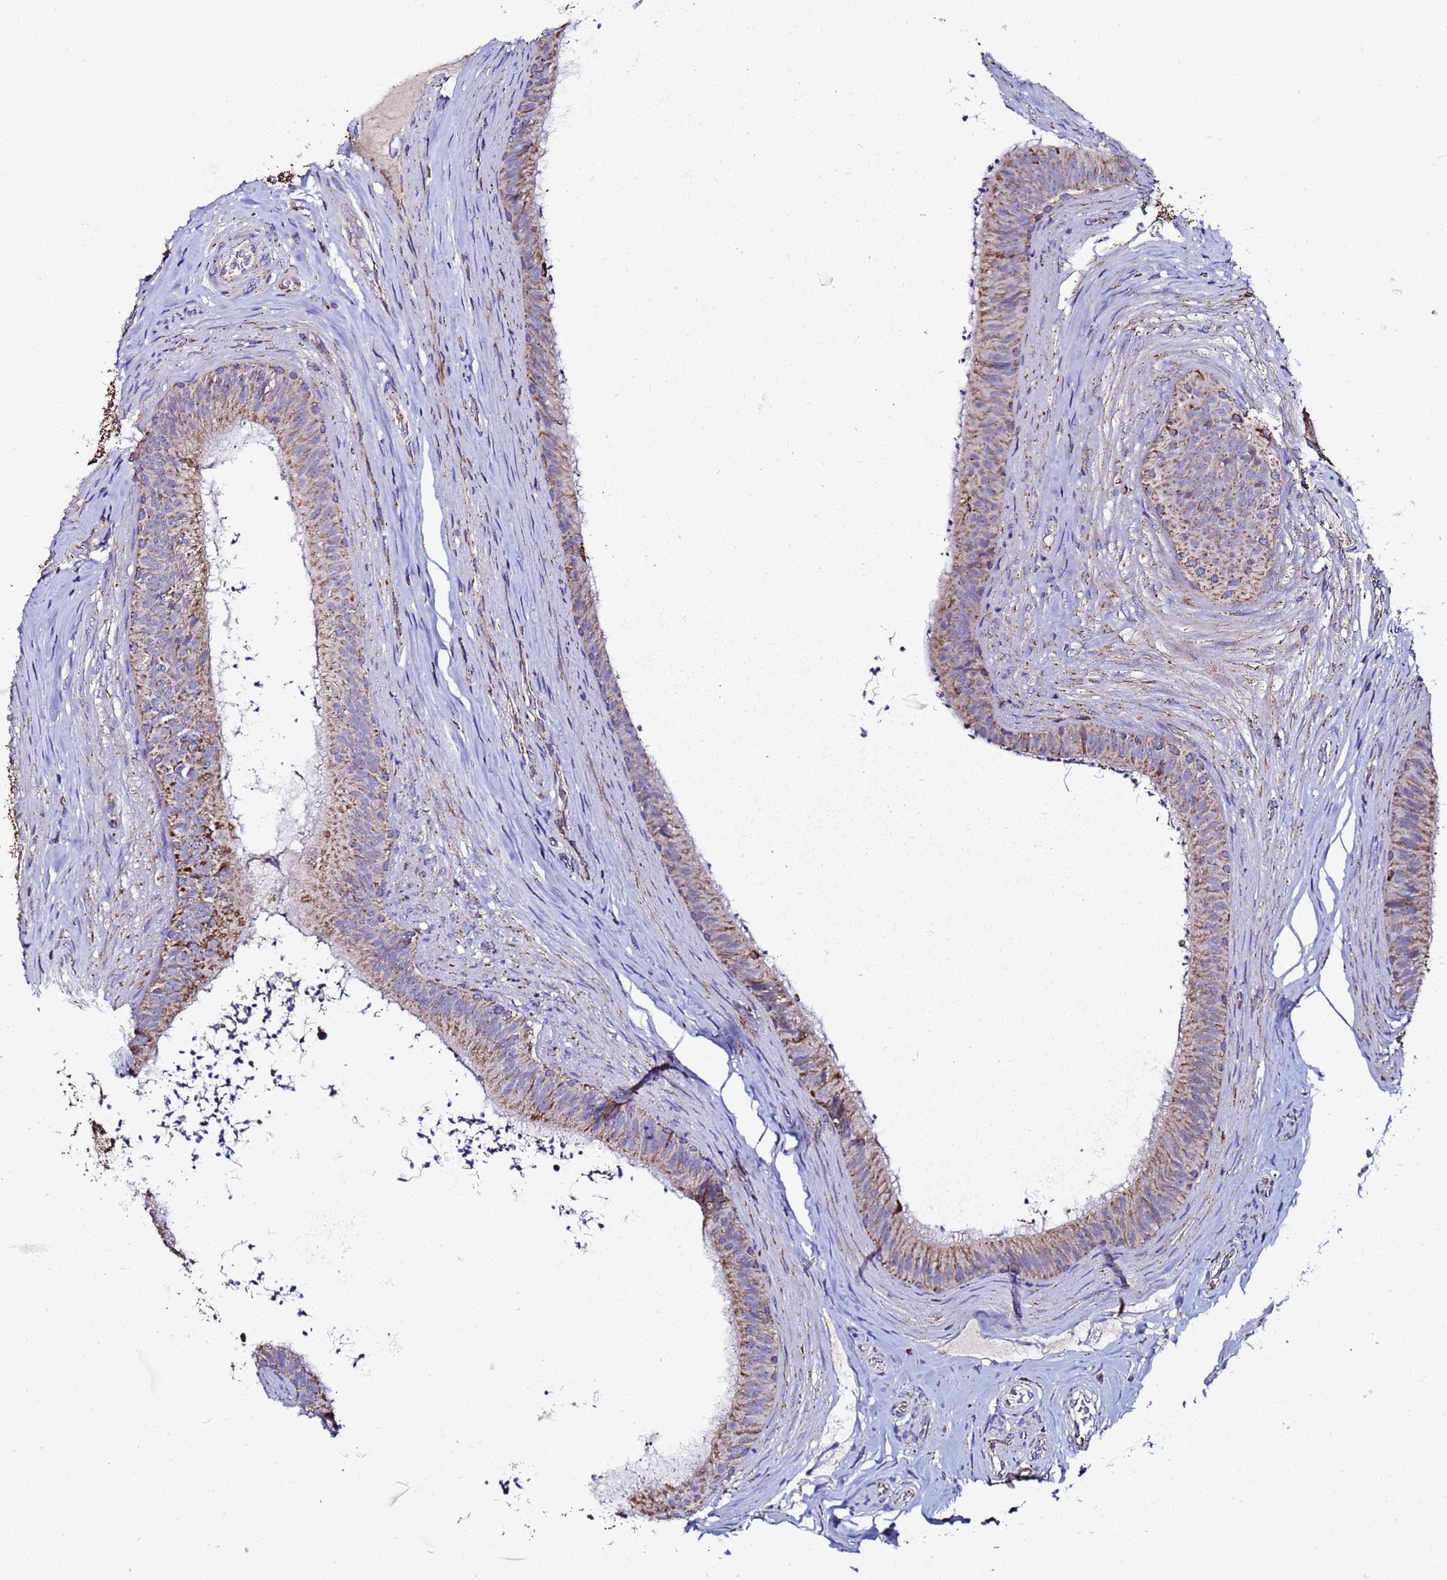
{"staining": {"intensity": "moderate", "quantity": "25%-75%", "location": "cytoplasmic/membranous"}, "tissue": "epididymis", "cell_type": "Glandular cells", "image_type": "normal", "snomed": [{"axis": "morphology", "description": "Normal tissue, NOS"}, {"axis": "topography", "description": "Testis"}, {"axis": "topography", "description": "Epididymis"}], "caption": "The photomicrograph displays staining of normal epididymis, revealing moderate cytoplasmic/membranous protein positivity (brown color) within glandular cells. (IHC, brightfield microscopy, high magnification).", "gene": "MRPS12", "patient": {"sex": "male", "age": 41}}